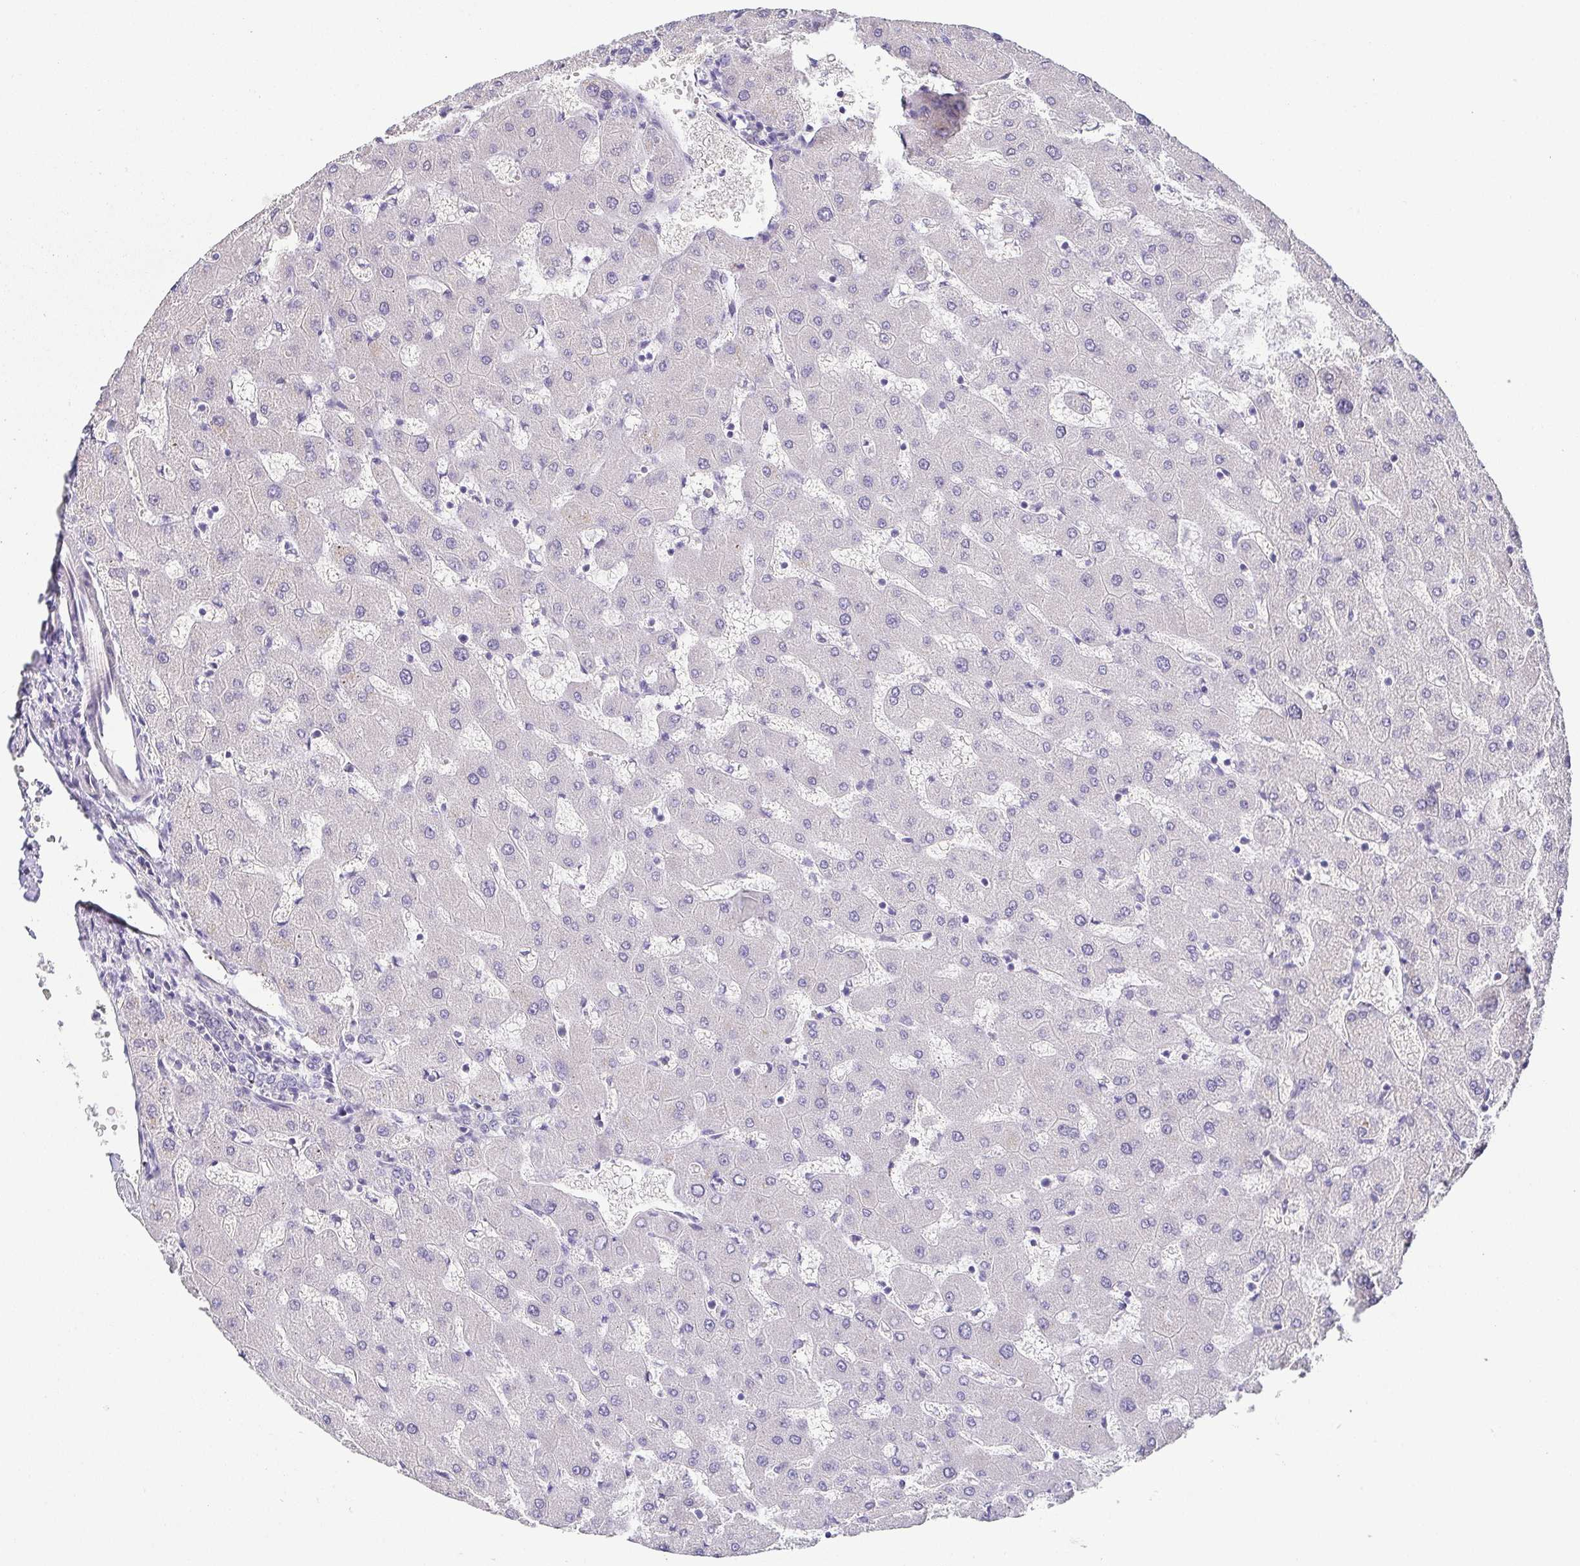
{"staining": {"intensity": "negative", "quantity": "none", "location": "none"}, "tissue": "liver", "cell_type": "Cholangiocytes", "image_type": "normal", "snomed": [{"axis": "morphology", "description": "Normal tissue, NOS"}, {"axis": "topography", "description": "Liver"}], "caption": "Cholangiocytes are negative for brown protein staining in normal liver. (Immunohistochemistry (ihc), brightfield microscopy, high magnification).", "gene": "RNASE7", "patient": {"sex": "female", "age": 63}}